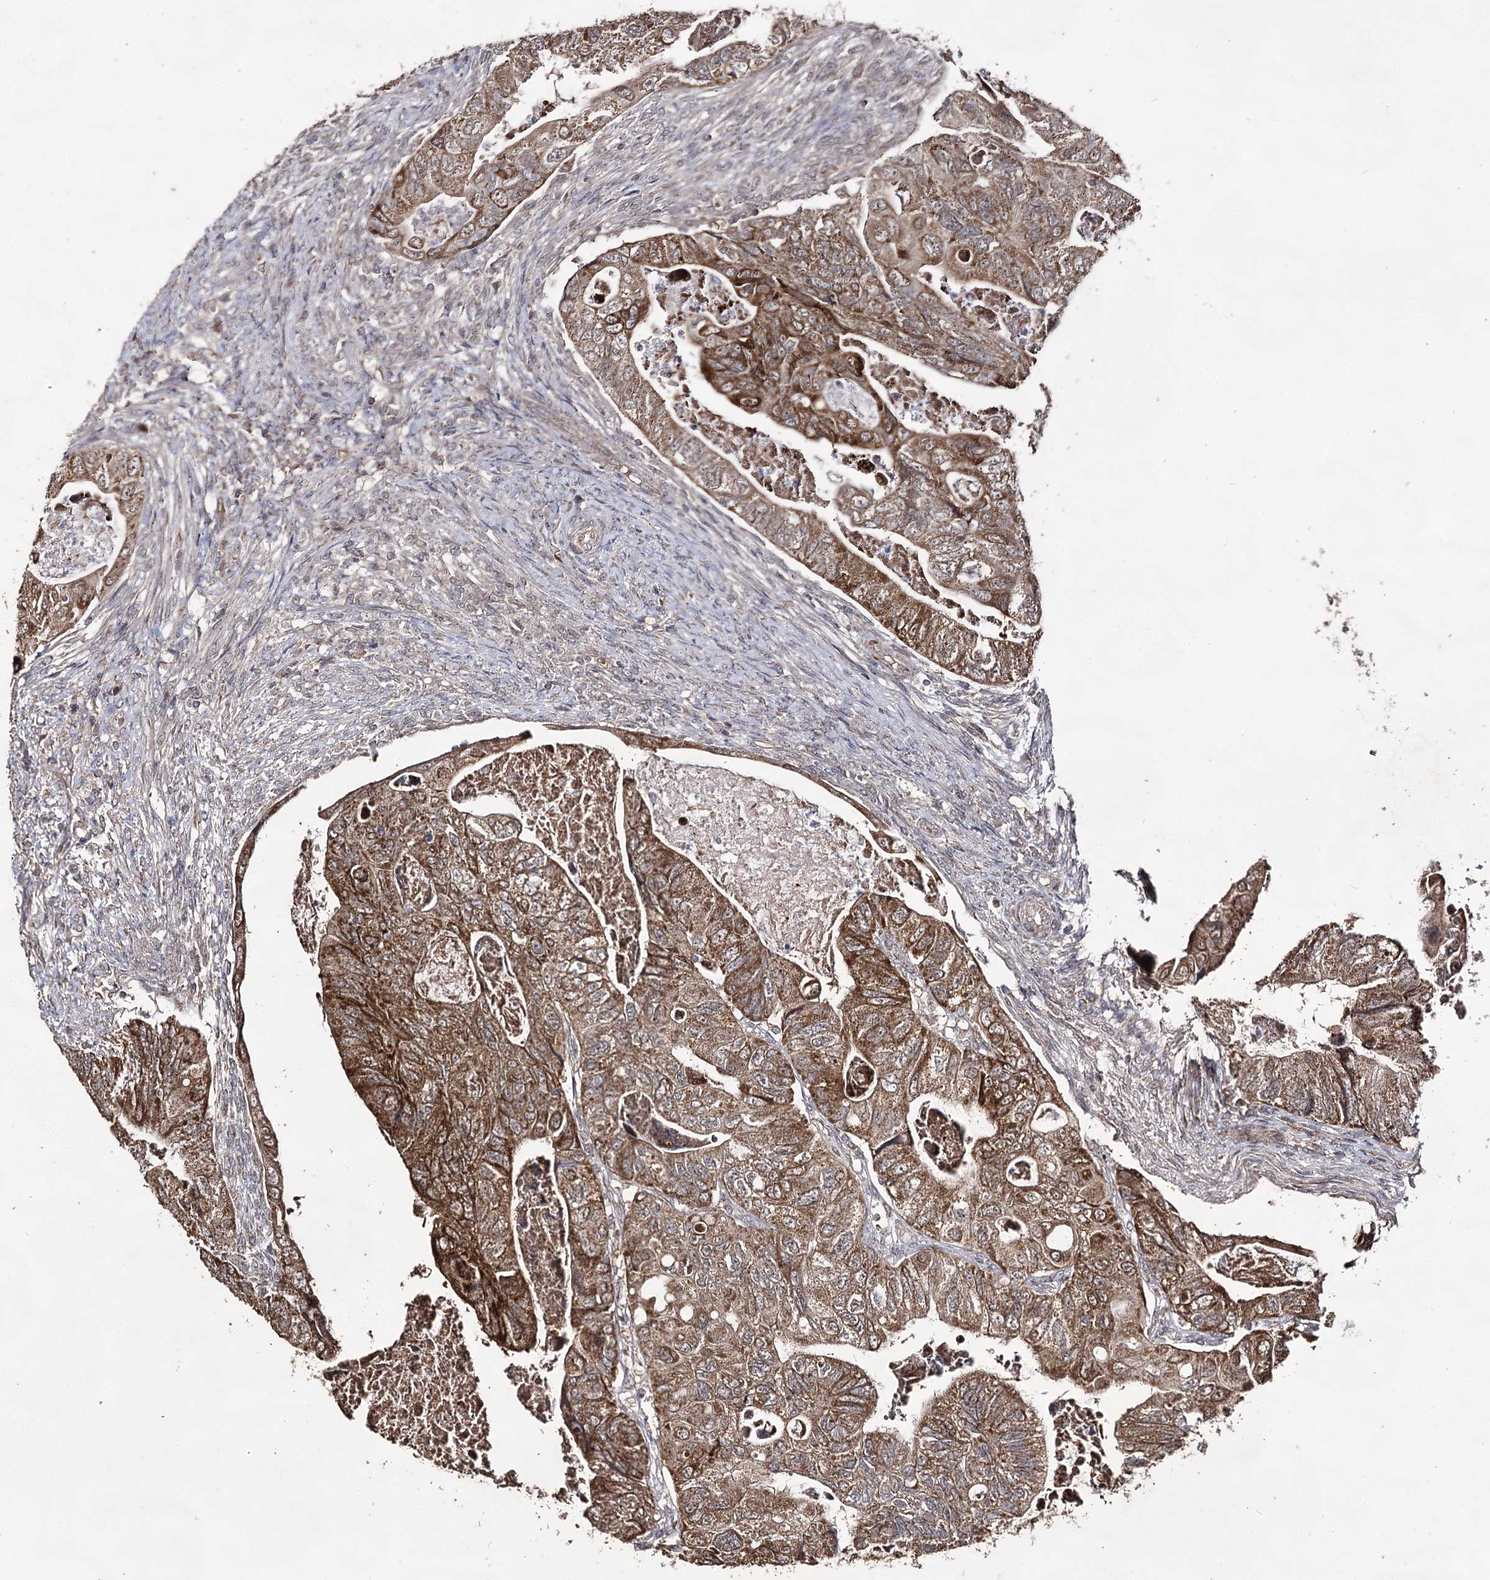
{"staining": {"intensity": "moderate", "quantity": ">75%", "location": "cytoplasmic/membranous,nuclear"}, "tissue": "colorectal cancer", "cell_type": "Tumor cells", "image_type": "cancer", "snomed": [{"axis": "morphology", "description": "Adenocarcinoma, NOS"}, {"axis": "topography", "description": "Rectum"}], "caption": "The micrograph demonstrates a brown stain indicating the presence of a protein in the cytoplasmic/membranous and nuclear of tumor cells in colorectal cancer (adenocarcinoma).", "gene": "ACTR6", "patient": {"sex": "male", "age": 63}}